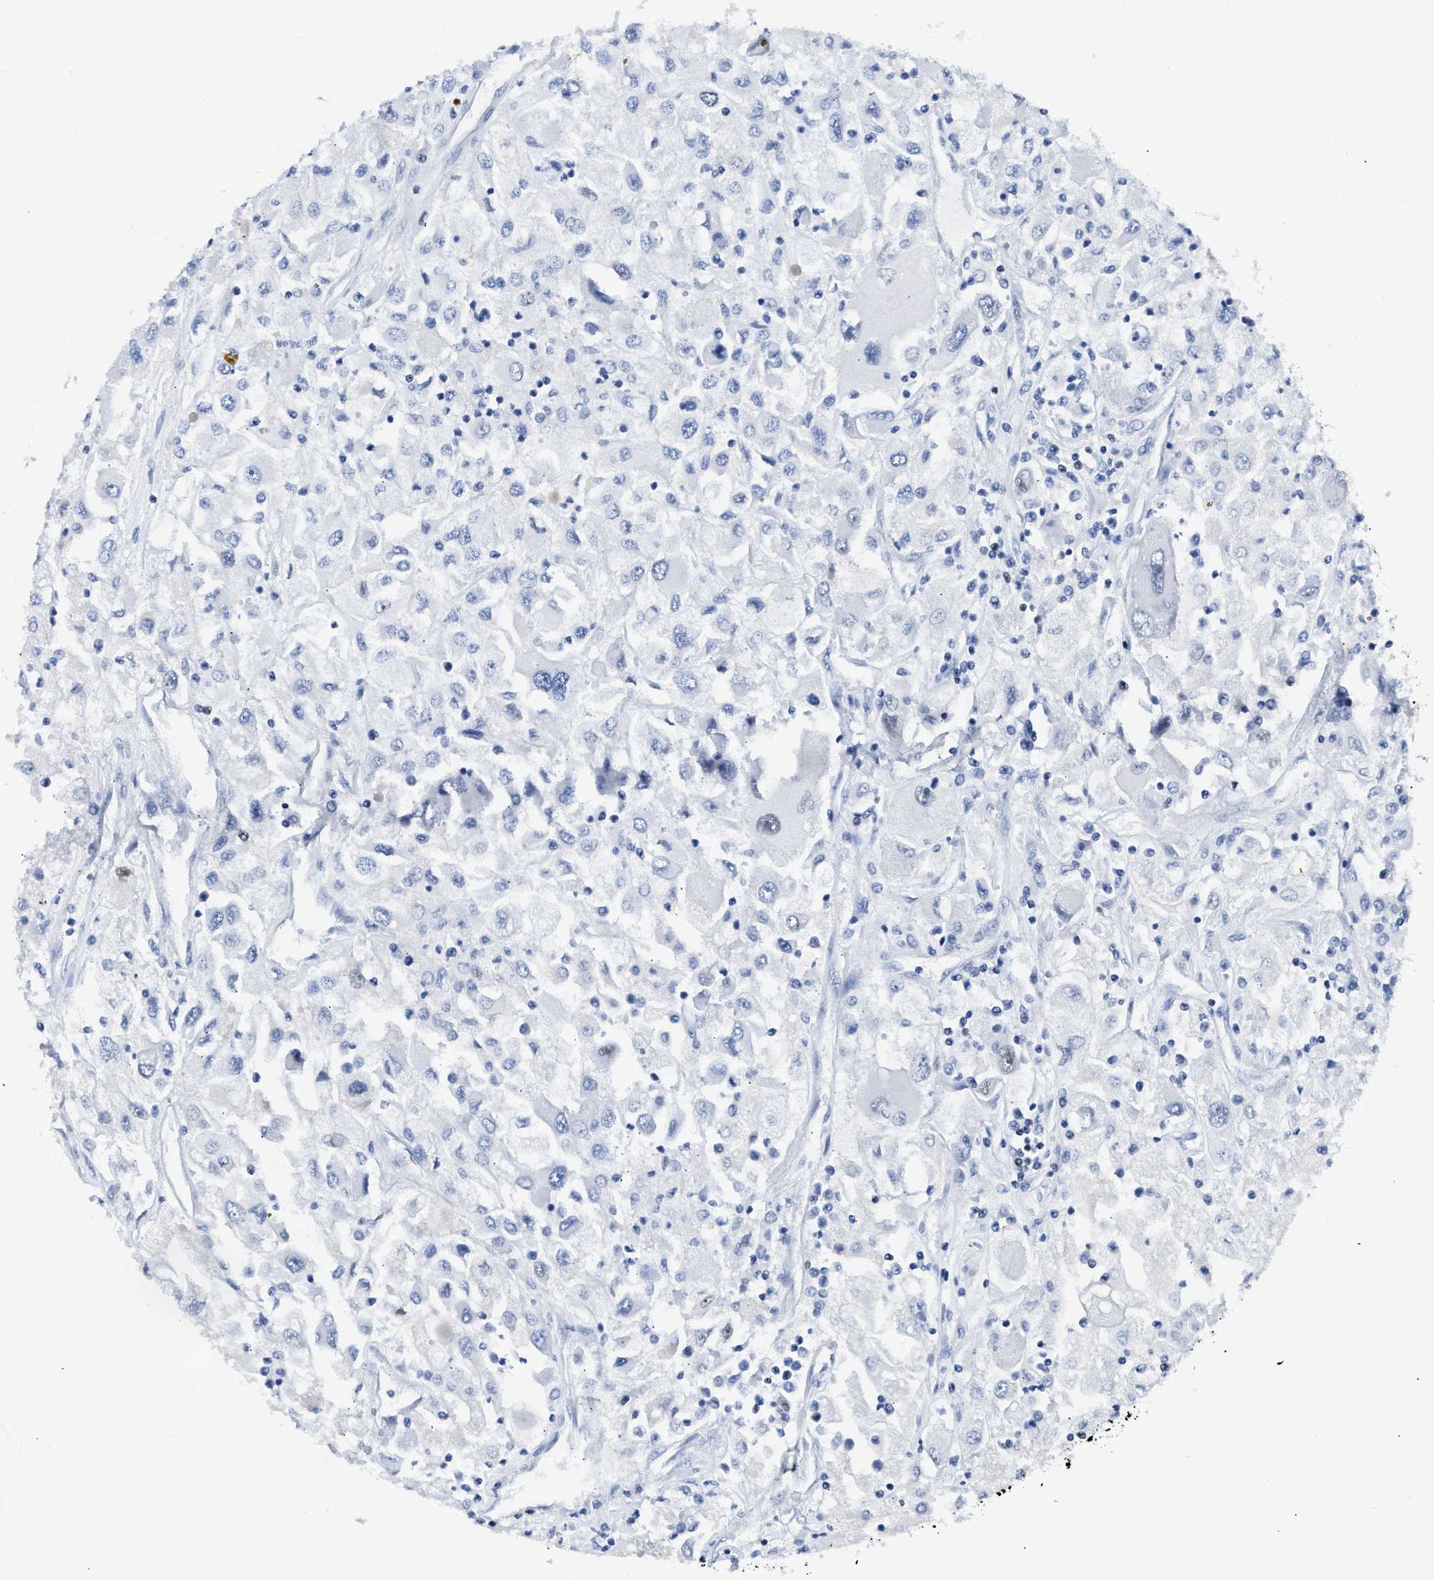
{"staining": {"intensity": "negative", "quantity": "none", "location": "none"}, "tissue": "renal cancer", "cell_type": "Tumor cells", "image_type": "cancer", "snomed": [{"axis": "morphology", "description": "Adenocarcinoma, NOS"}, {"axis": "topography", "description": "Kidney"}], "caption": "Protein analysis of renal cancer (adenocarcinoma) shows no significant positivity in tumor cells.", "gene": "TCF7", "patient": {"sex": "female", "age": 52}}